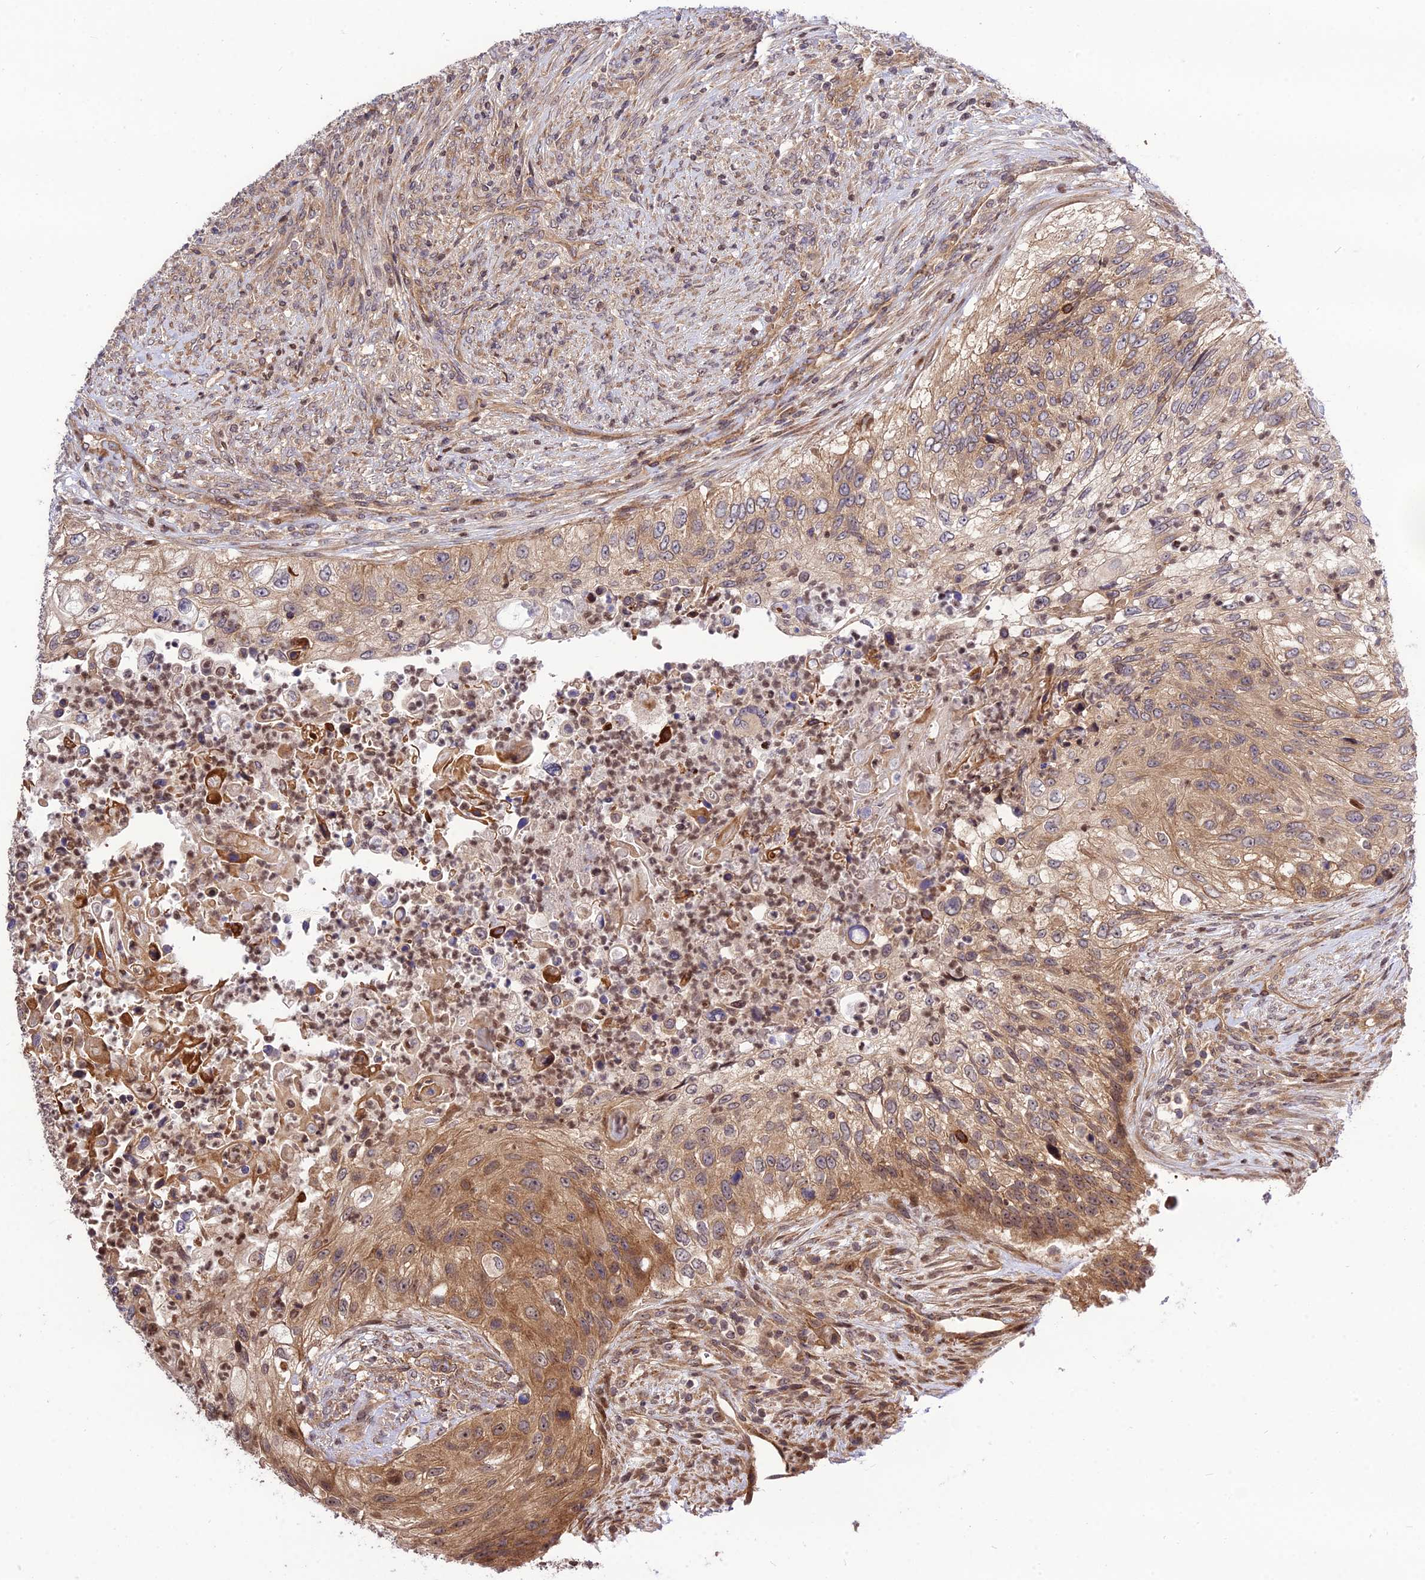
{"staining": {"intensity": "moderate", "quantity": "25%-75%", "location": "cytoplasmic/membranous"}, "tissue": "urothelial cancer", "cell_type": "Tumor cells", "image_type": "cancer", "snomed": [{"axis": "morphology", "description": "Urothelial carcinoma, High grade"}, {"axis": "topography", "description": "Urinary bladder"}], "caption": "DAB immunohistochemical staining of human urothelial cancer demonstrates moderate cytoplasmic/membranous protein positivity in about 25%-75% of tumor cells.", "gene": "SMG6", "patient": {"sex": "female", "age": 60}}